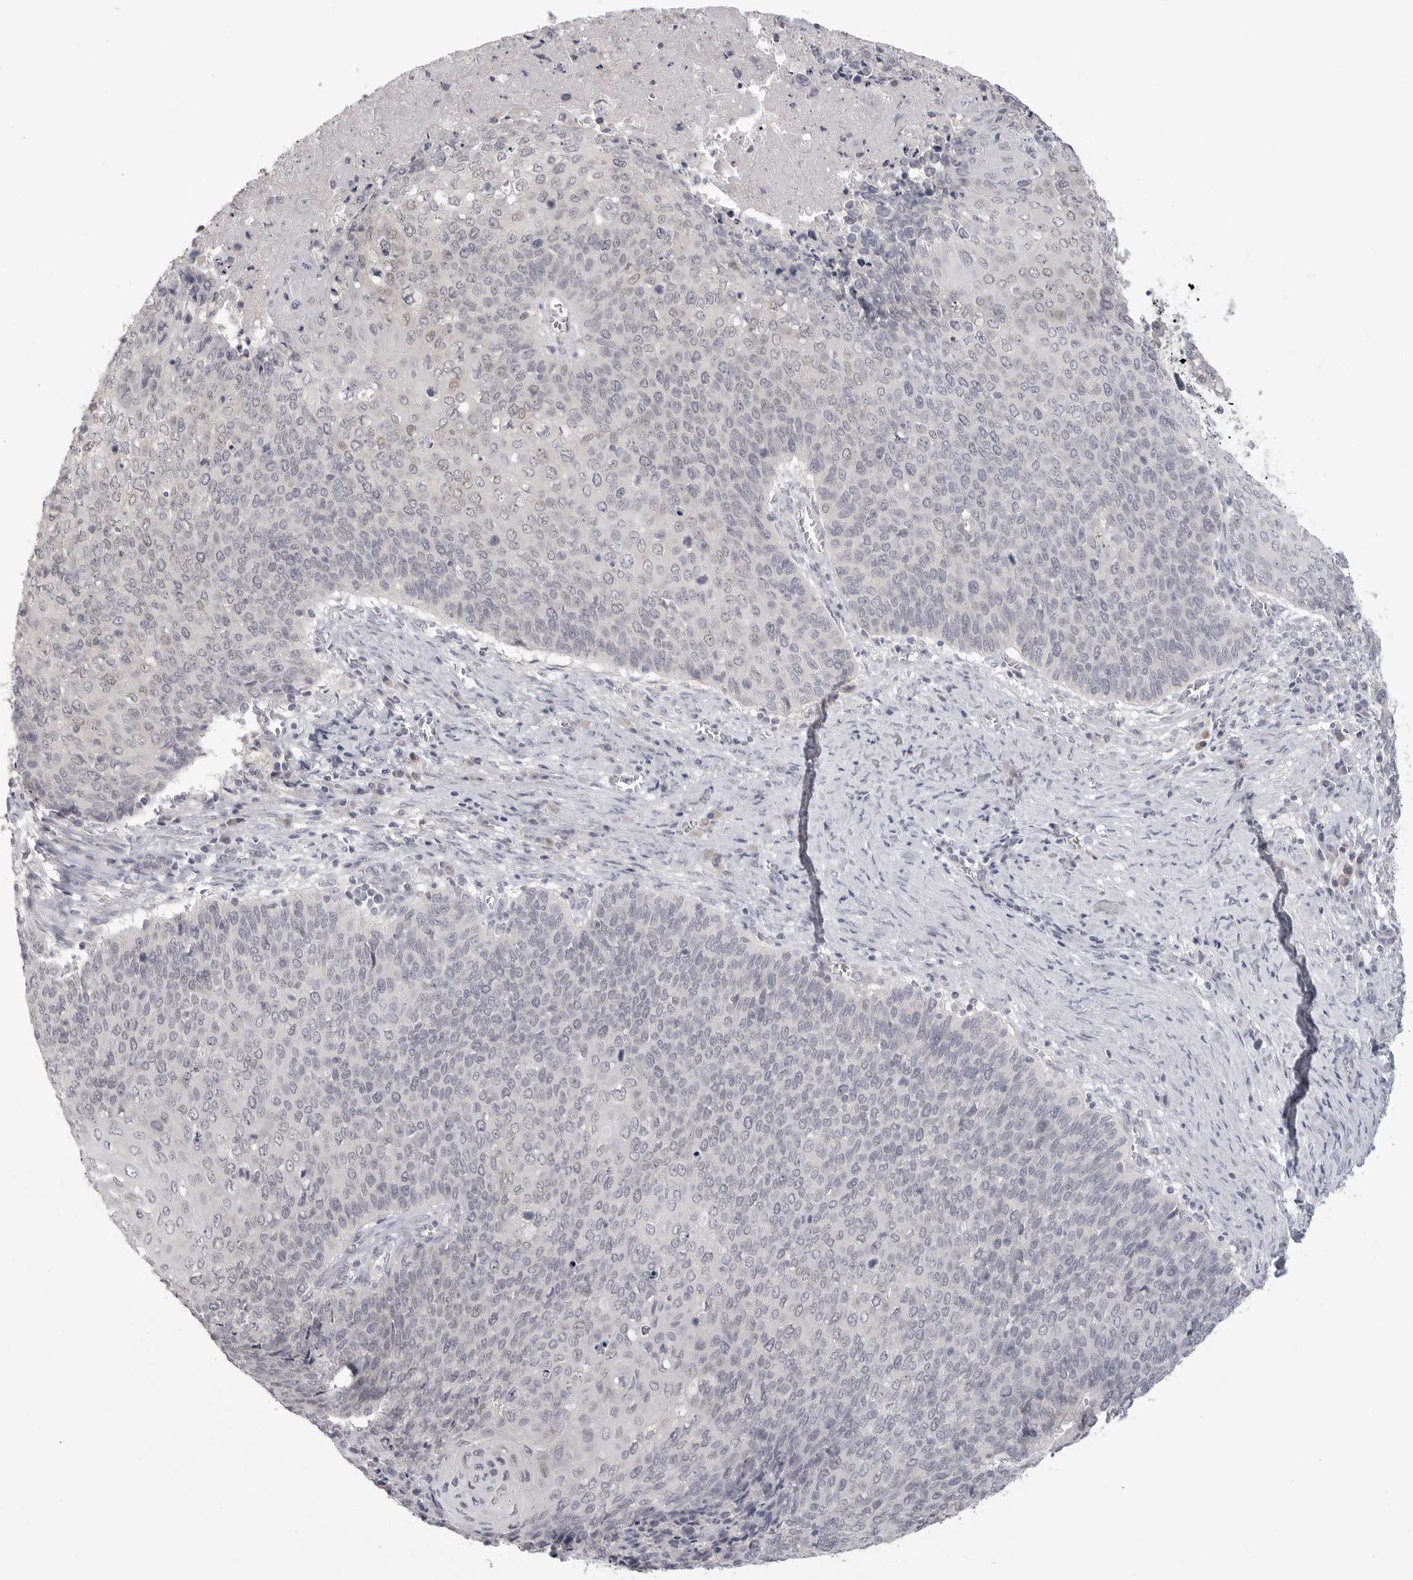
{"staining": {"intensity": "negative", "quantity": "none", "location": "none"}, "tissue": "cervical cancer", "cell_type": "Tumor cells", "image_type": "cancer", "snomed": [{"axis": "morphology", "description": "Squamous cell carcinoma, NOS"}, {"axis": "topography", "description": "Cervix"}], "caption": "High power microscopy image of an immunohistochemistry (IHC) image of cervical cancer (squamous cell carcinoma), revealing no significant staining in tumor cells.", "gene": "HMGCS2", "patient": {"sex": "female", "age": 39}}